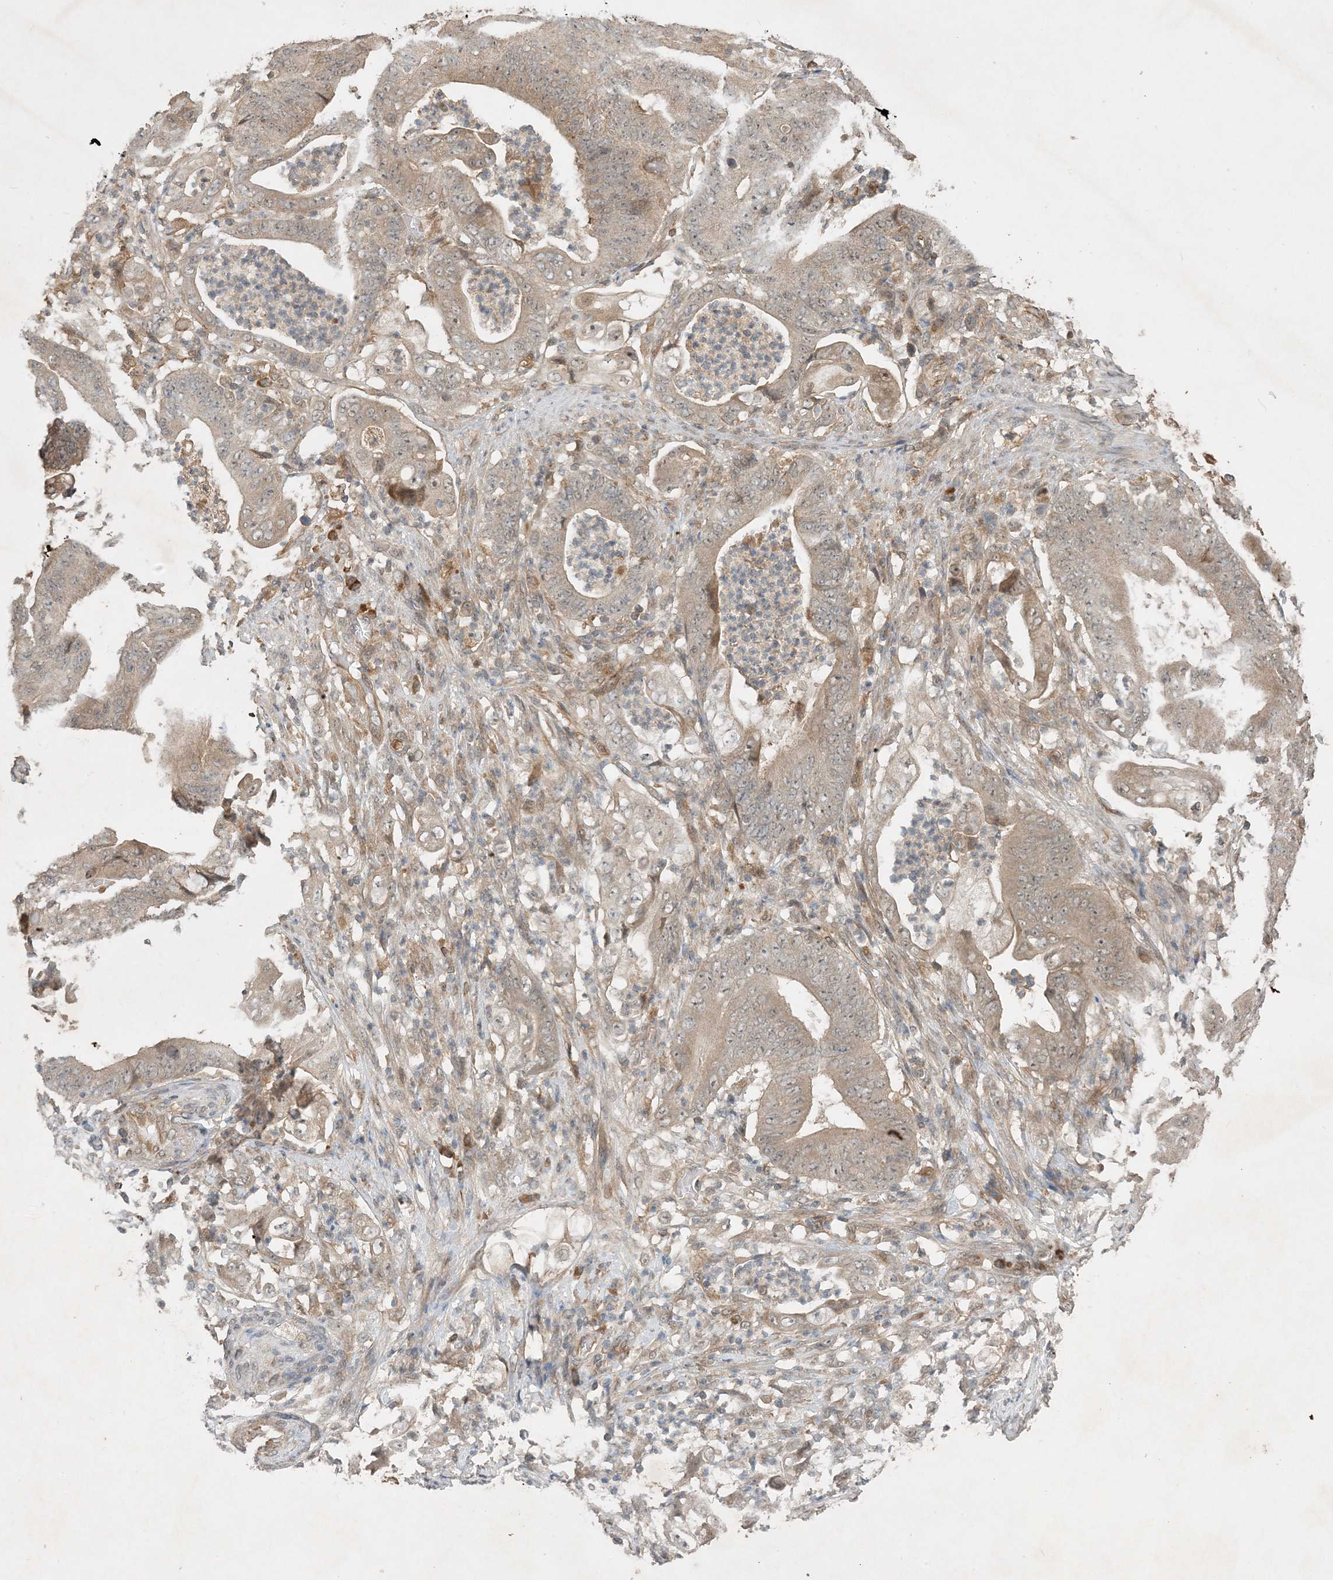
{"staining": {"intensity": "weak", "quantity": "<25%", "location": "cytoplasmic/membranous"}, "tissue": "stomach cancer", "cell_type": "Tumor cells", "image_type": "cancer", "snomed": [{"axis": "morphology", "description": "Adenocarcinoma, NOS"}, {"axis": "topography", "description": "Stomach"}], "caption": "The histopathology image exhibits no significant expression in tumor cells of stomach cancer.", "gene": "ZCCHC4", "patient": {"sex": "female", "age": 73}}